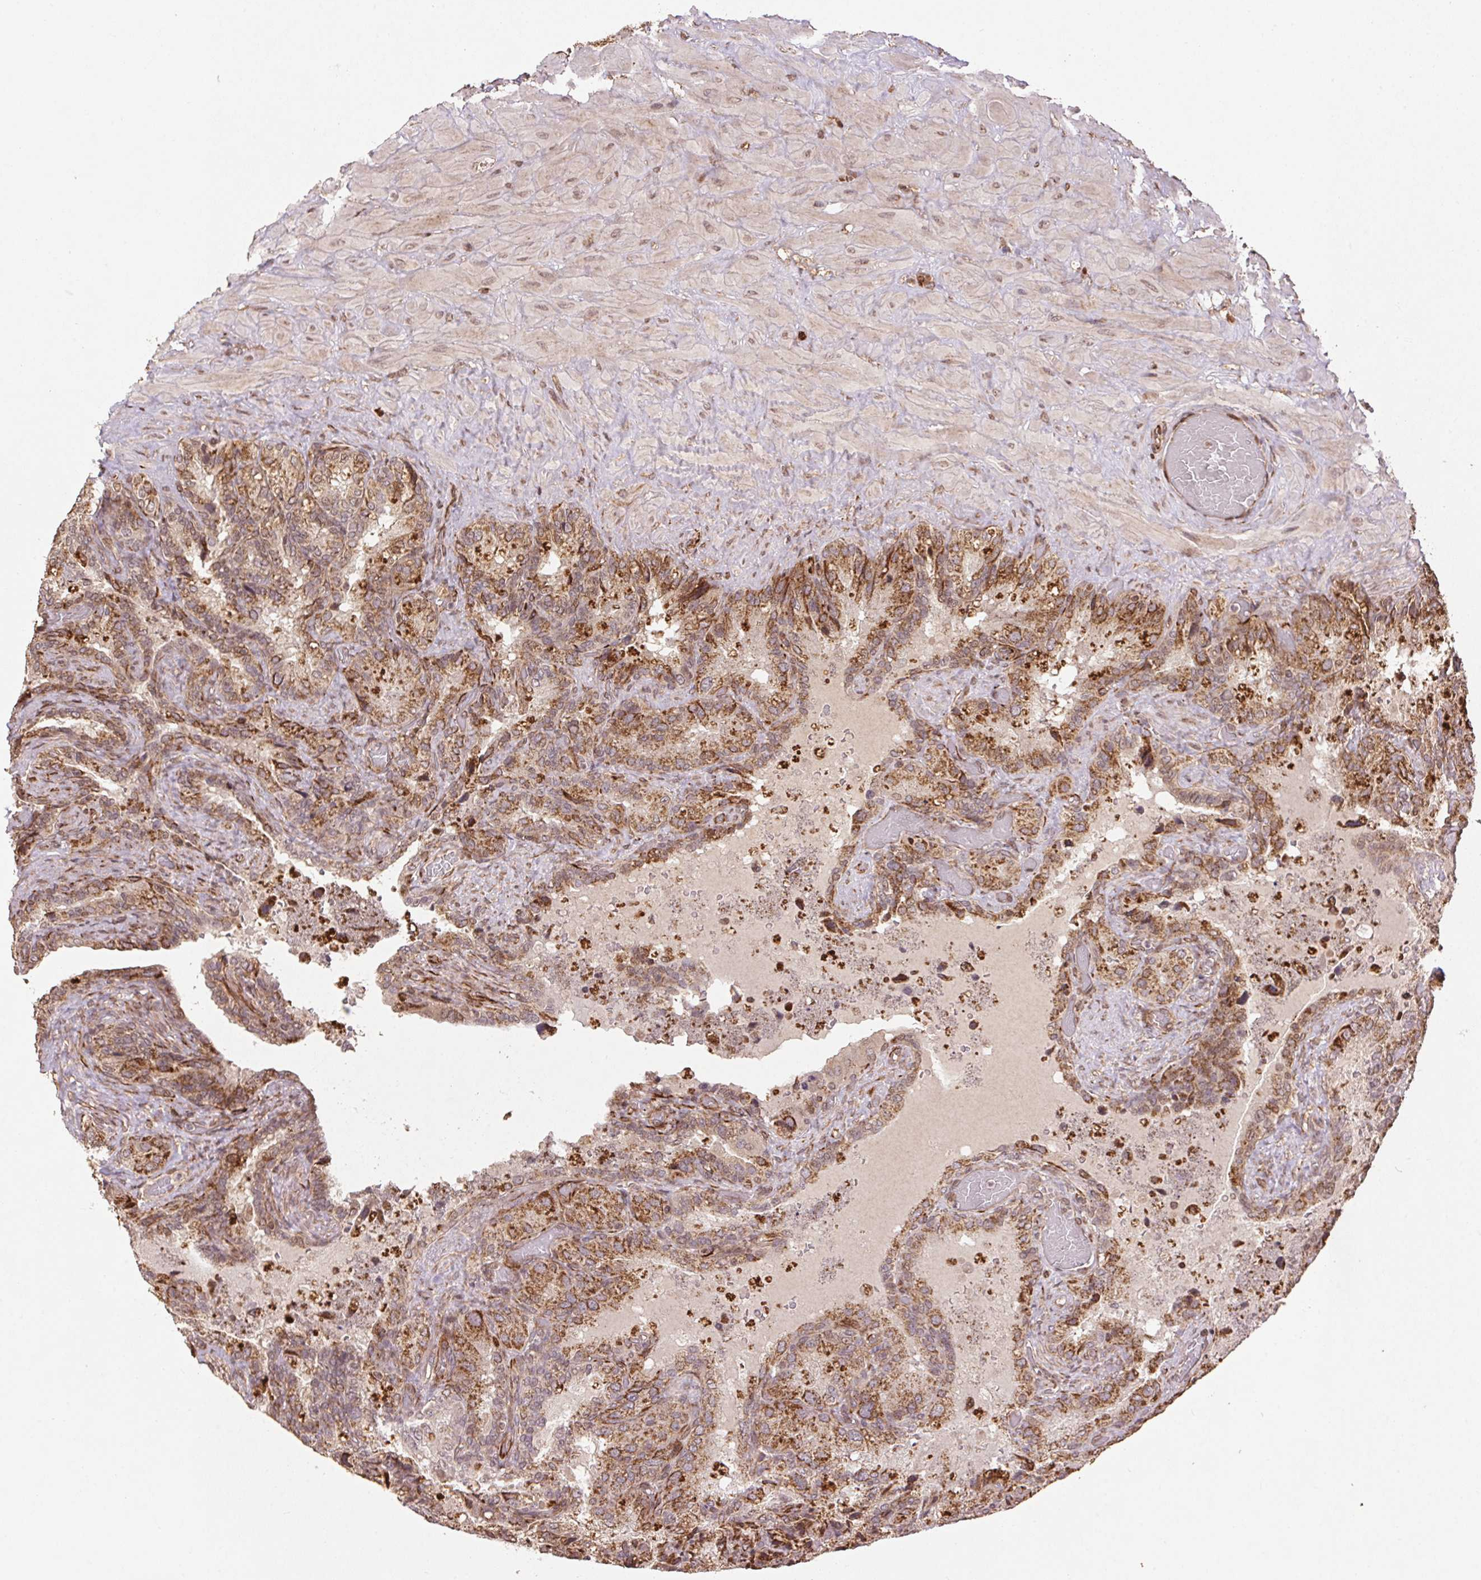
{"staining": {"intensity": "moderate", "quantity": ">75%", "location": "cytoplasmic/membranous"}, "tissue": "seminal vesicle", "cell_type": "Glandular cells", "image_type": "normal", "snomed": [{"axis": "morphology", "description": "Normal tissue, NOS"}, {"axis": "topography", "description": "Seminal veicle"}], "caption": "DAB (3,3'-diaminobenzidine) immunohistochemical staining of normal seminal vesicle exhibits moderate cytoplasmic/membranous protein staining in about >75% of glandular cells.", "gene": "SPRED2", "patient": {"sex": "male", "age": 60}}